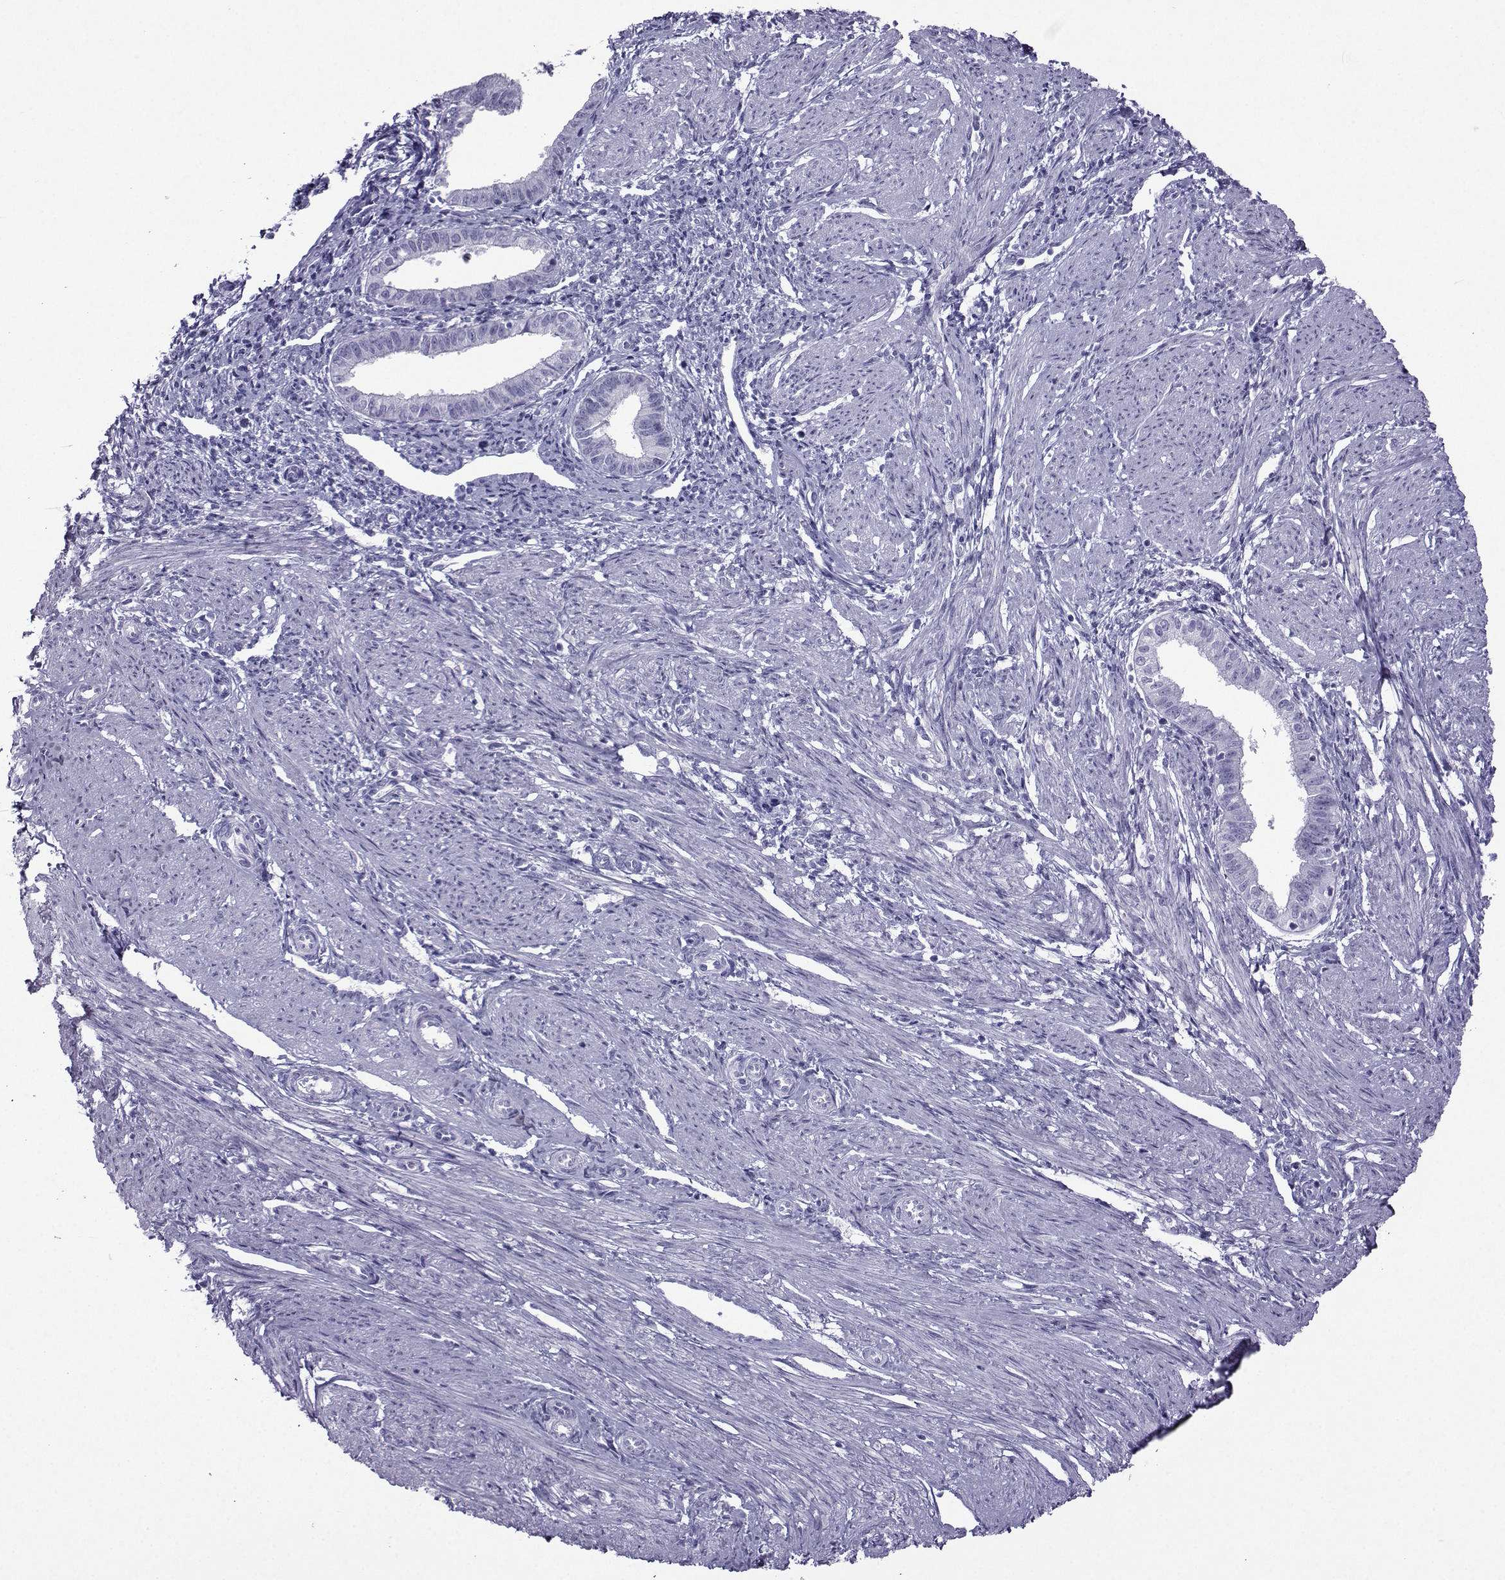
{"staining": {"intensity": "negative", "quantity": "none", "location": "none"}, "tissue": "endometrium", "cell_type": "Cells in endometrial stroma", "image_type": "normal", "snomed": [{"axis": "morphology", "description": "Normal tissue, NOS"}, {"axis": "topography", "description": "Endometrium"}], "caption": "High power microscopy micrograph of an immunohistochemistry (IHC) micrograph of normal endometrium, revealing no significant staining in cells in endometrial stroma.", "gene": "CRYBB1", "patient": {"sex": "female", "age": 37}}